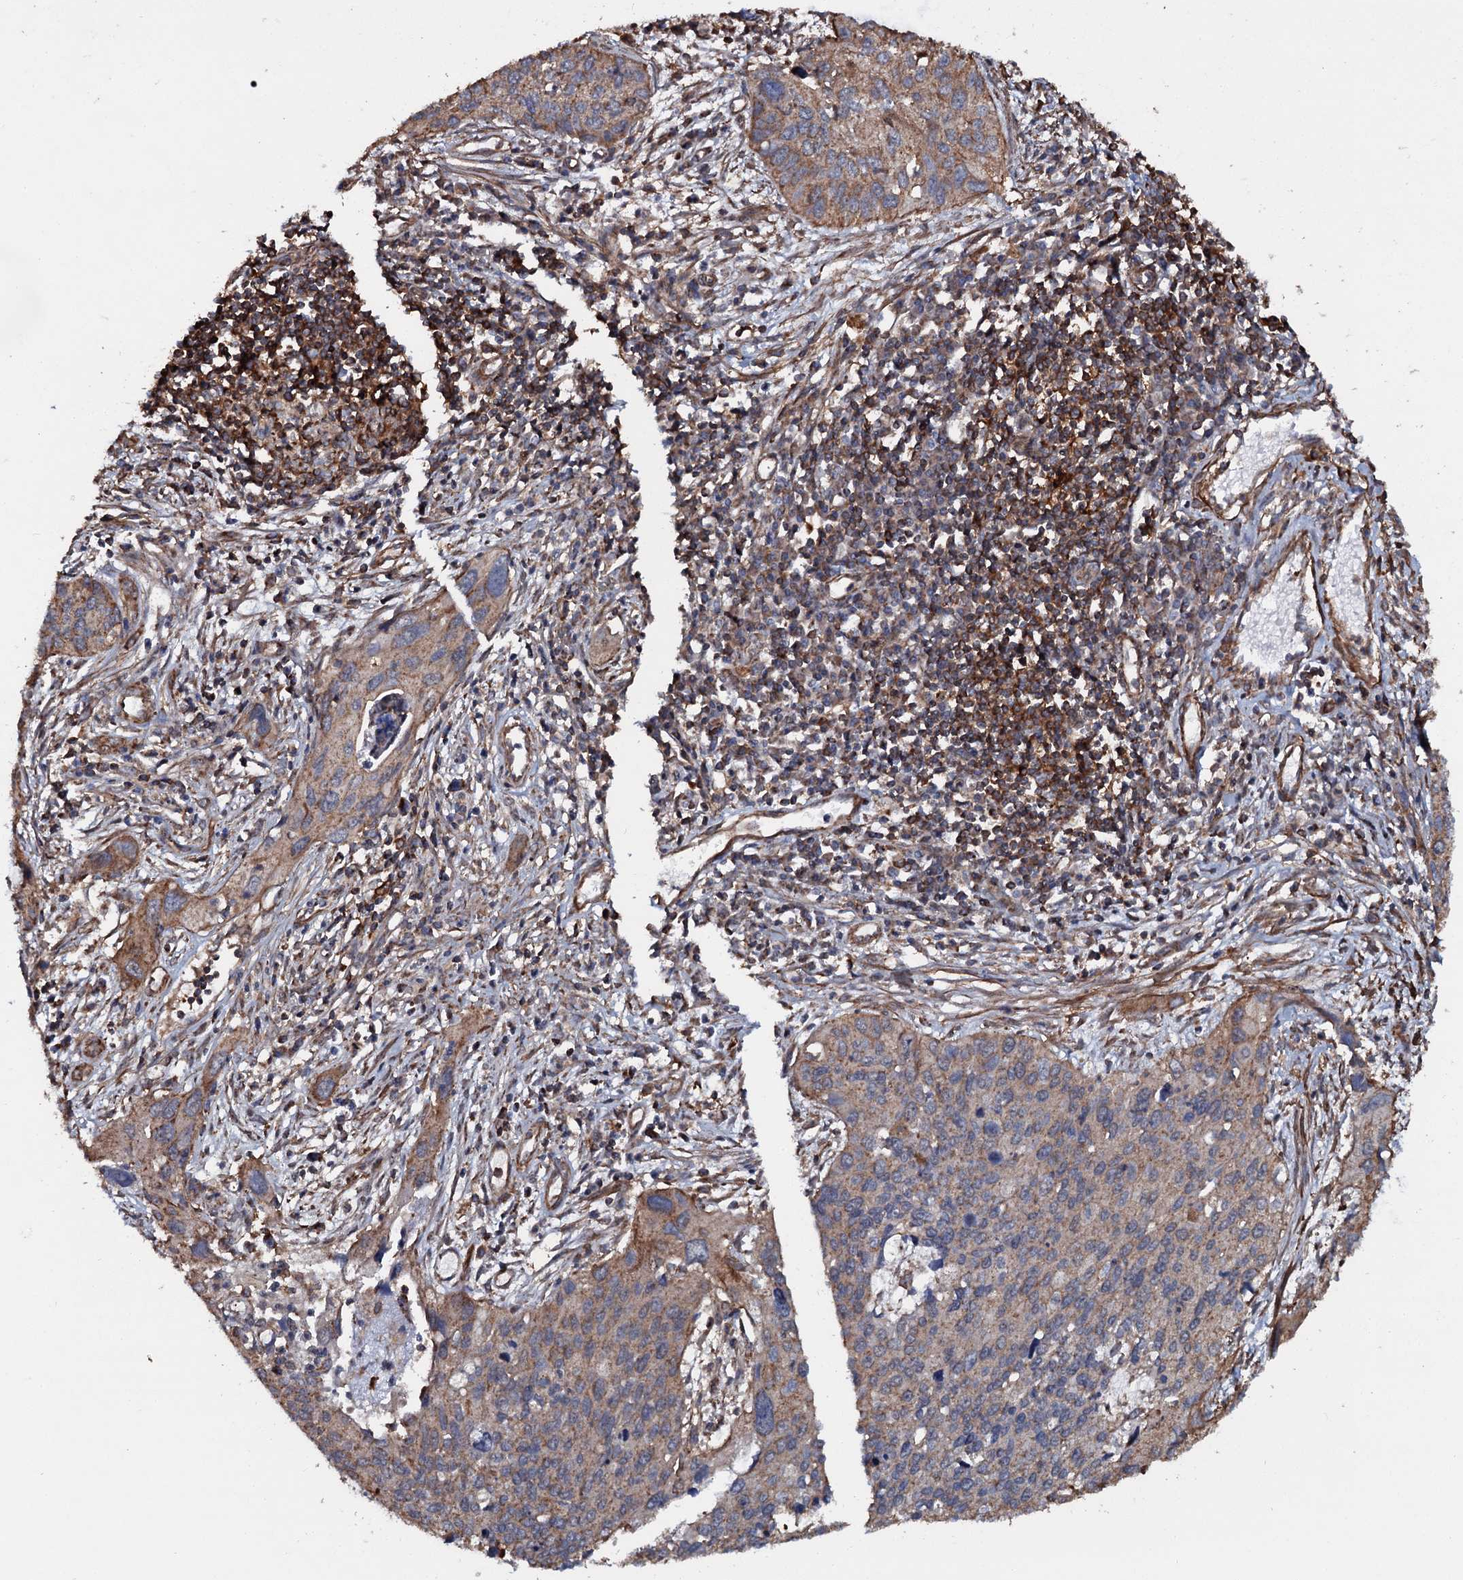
{"staining": {"intensity": "moderate", "quantity": "25%-75%", "location": "cytoplasmic/membranous"}, "tissue": "cervical cancer", "cell_type": "Tumor cells", "image_type": "cancer", "snomed": [{"axis": "morphology", "description": "Squamous cell carcinoma, NOS"}, {"axis": "topography", "description": "Cervix"}], "caption": "Cervical cancer was stained to show a protein in brown. There is medium levels of moderate cytoplasmic/membranous positivity in about 25%-75% of tumor cells.", "gene": "VWA8", "patient": {"sex": "female", "age": 55}}